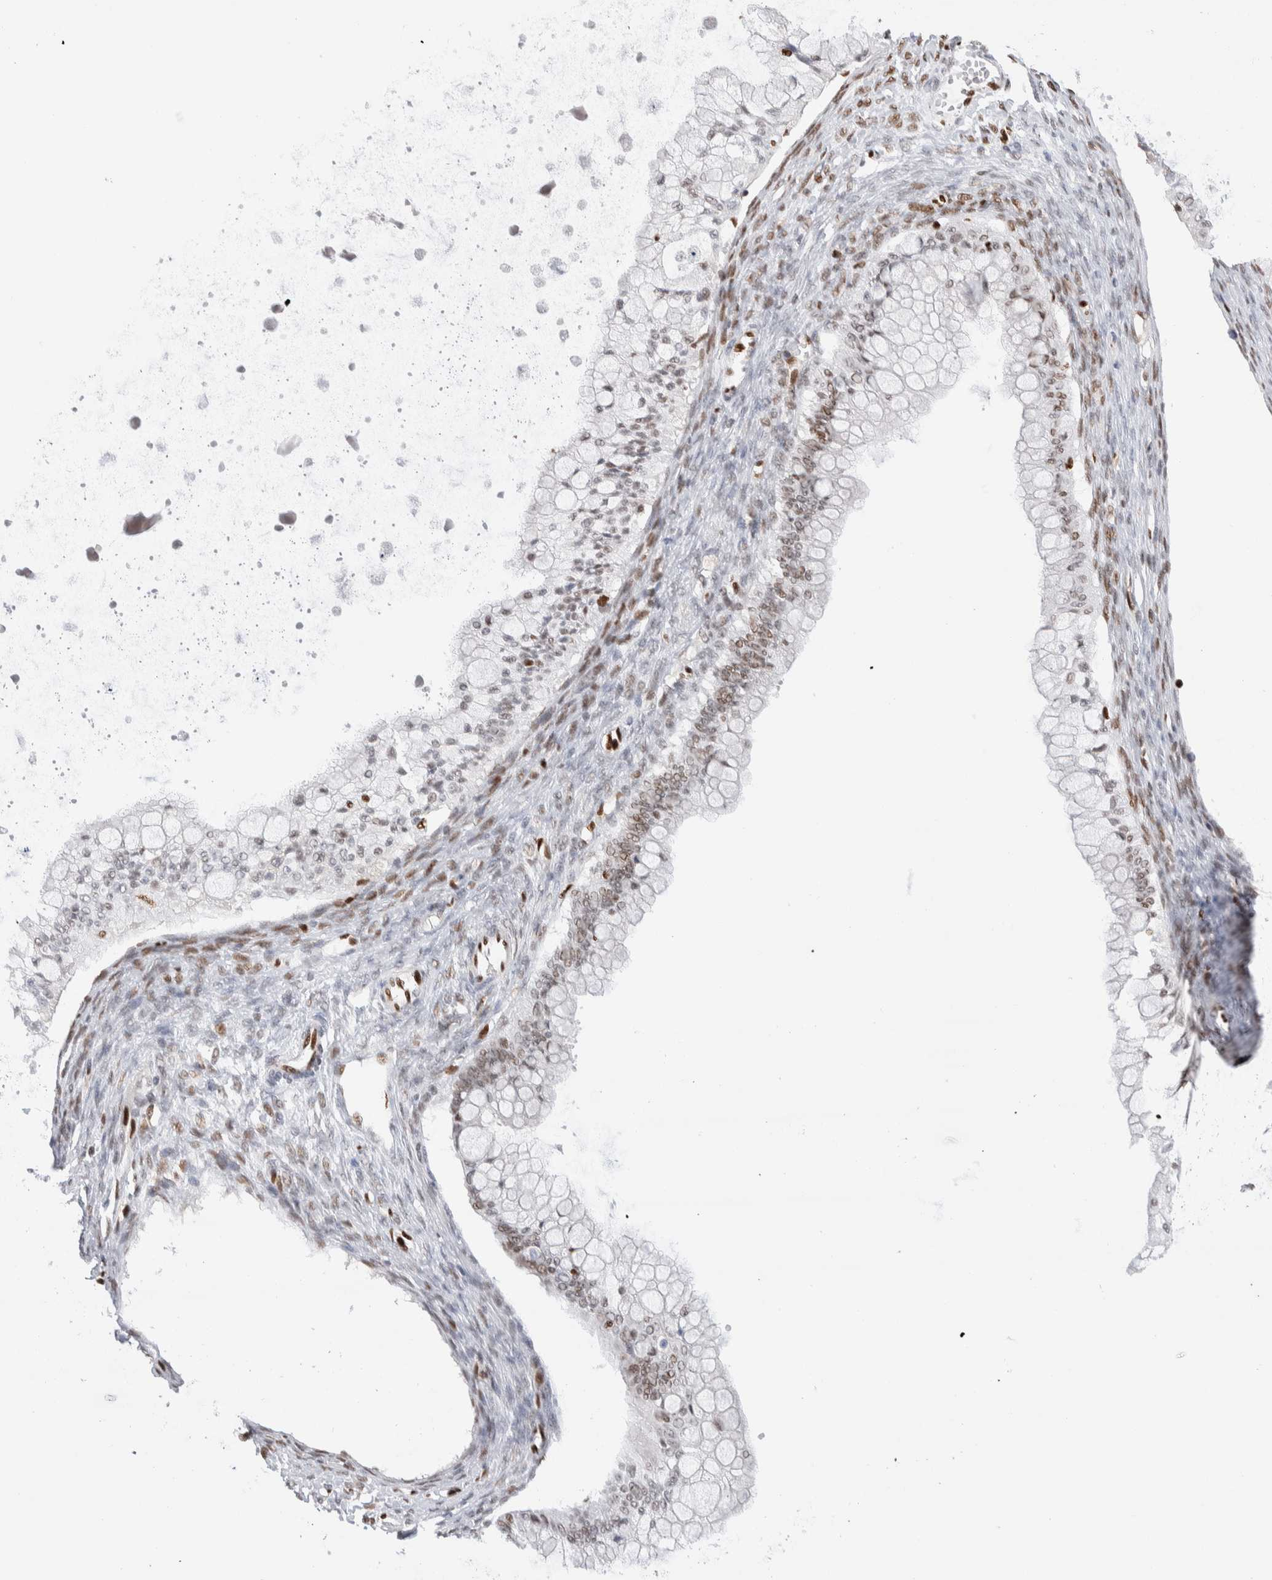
{"staining": {"intensity": "weak", "quantity": ">75%", "location": "nuclear"}, "tissue": "ovarian cancer", "cell_type": "Tumor cells", "image_type": "cancer", "snomed": [{"axis": "morphology", "description": "Cystadenocarcinoma, mucinous, NOS"}, {"axis": "topography", "description": "Ovary"}], "caption": "Immunohistochemical staining of ovarian mucinous cystadenocarcinoma displays weak nuclear protein staining in approximately >75% of tumor cells. The protein is stained brown, and the nuclei are stained in blue (DAB IHC with brightfield microscopy, high magnification).", "gene": "RNASEK-C17orf49", "patient": {"sex": "female", "age": 57}}